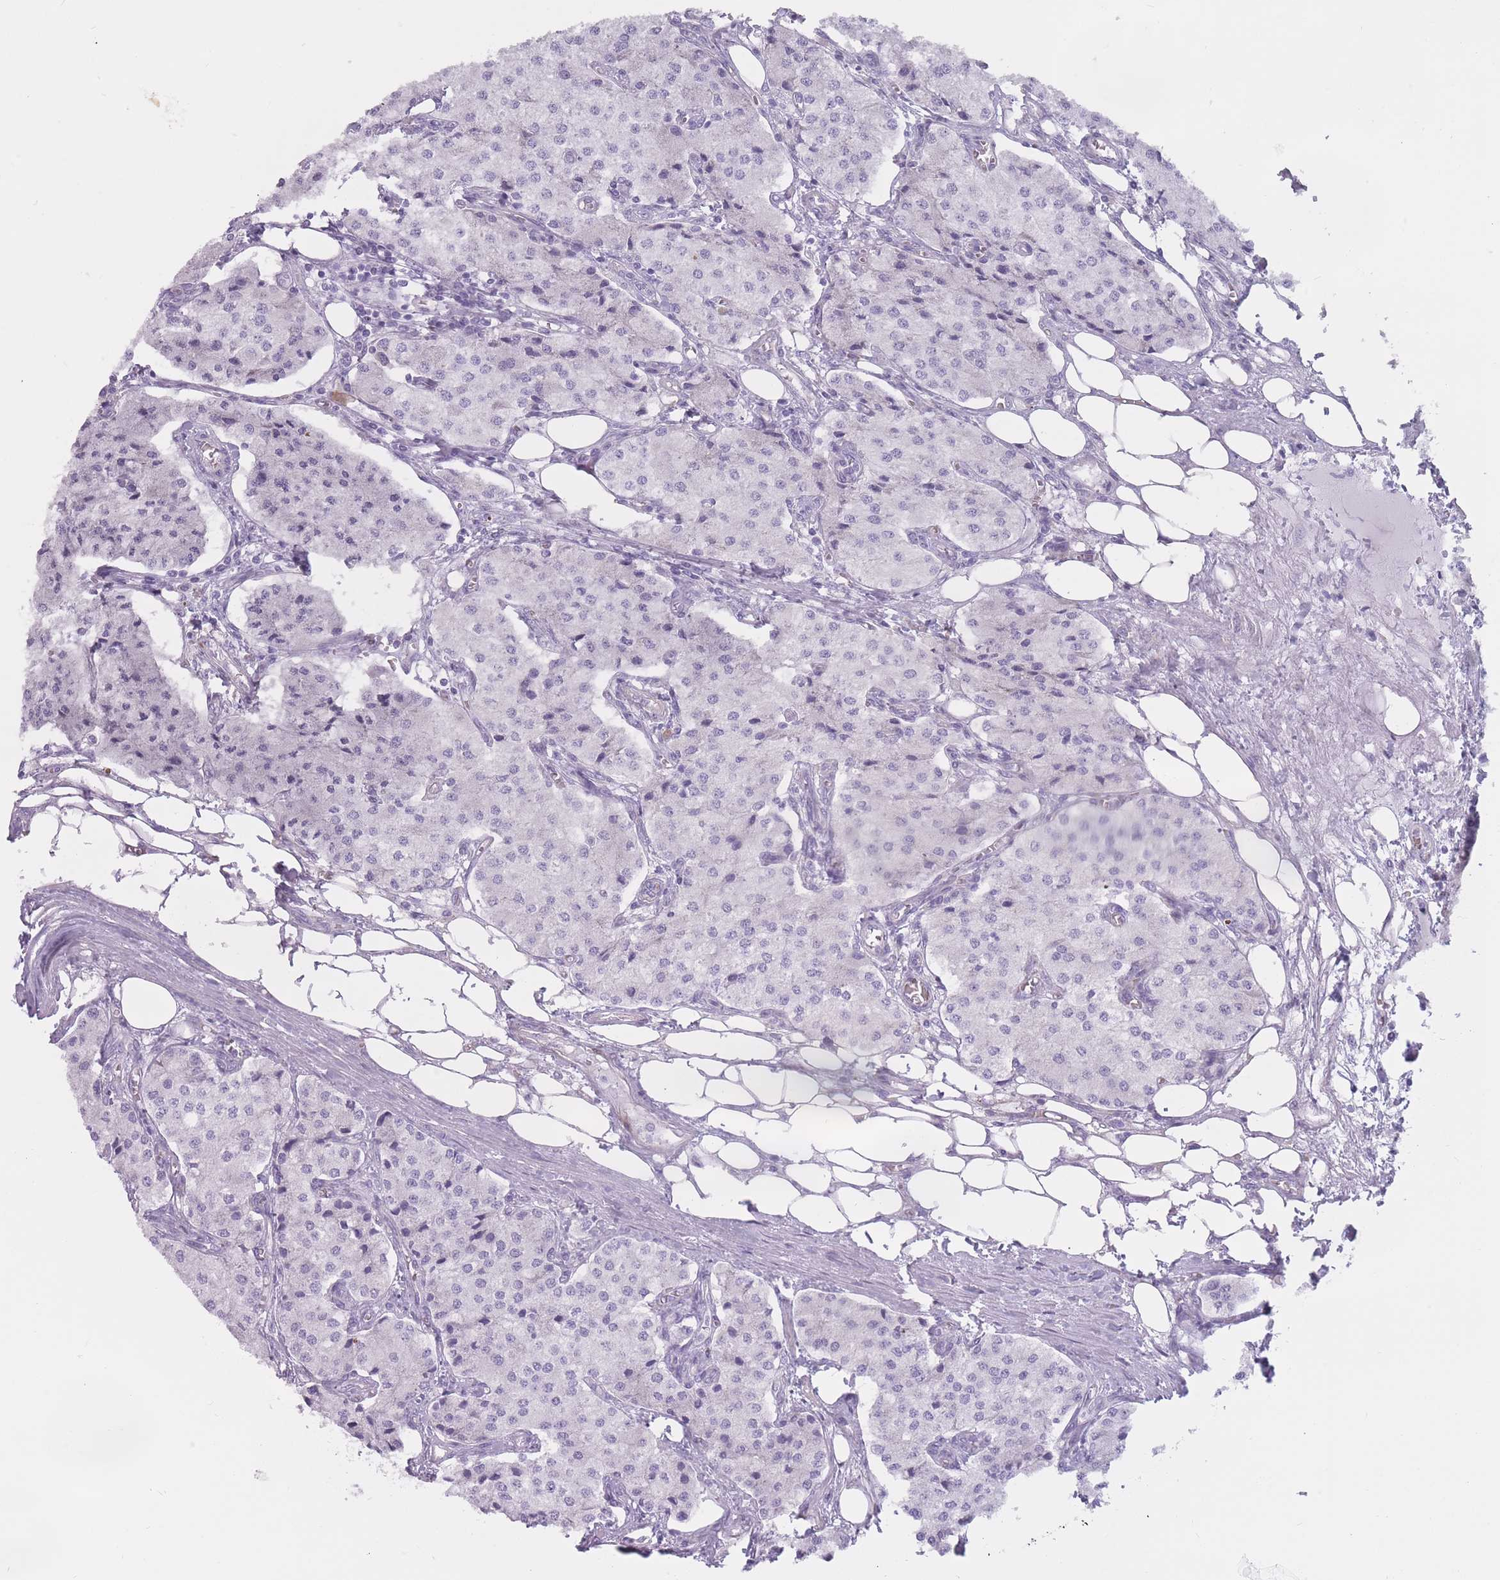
{"staining": {"intensity": "negative", "quantity": "none", "location": "none"}, "tissue": "carcinoid", "cell_type": "Tumor cells", "image_type": "cancer", "snomed": [{"axis": "morphology", "description": "Carcinoid, malignant, NOS"}, {"axis": "topography", "description": "Colon"}], "caption": "Immunohistochemistry (IHC) image of neoplastic tissue: carcinoid stained with DAB (3,3'-diaminobenzidine) reveals no significant protein expression in tumor cells. (Brightfield microscopy of DAB IHC at high magnification).", "gene": "RPL18", "patient": {"sex": "female", "age": 52}}